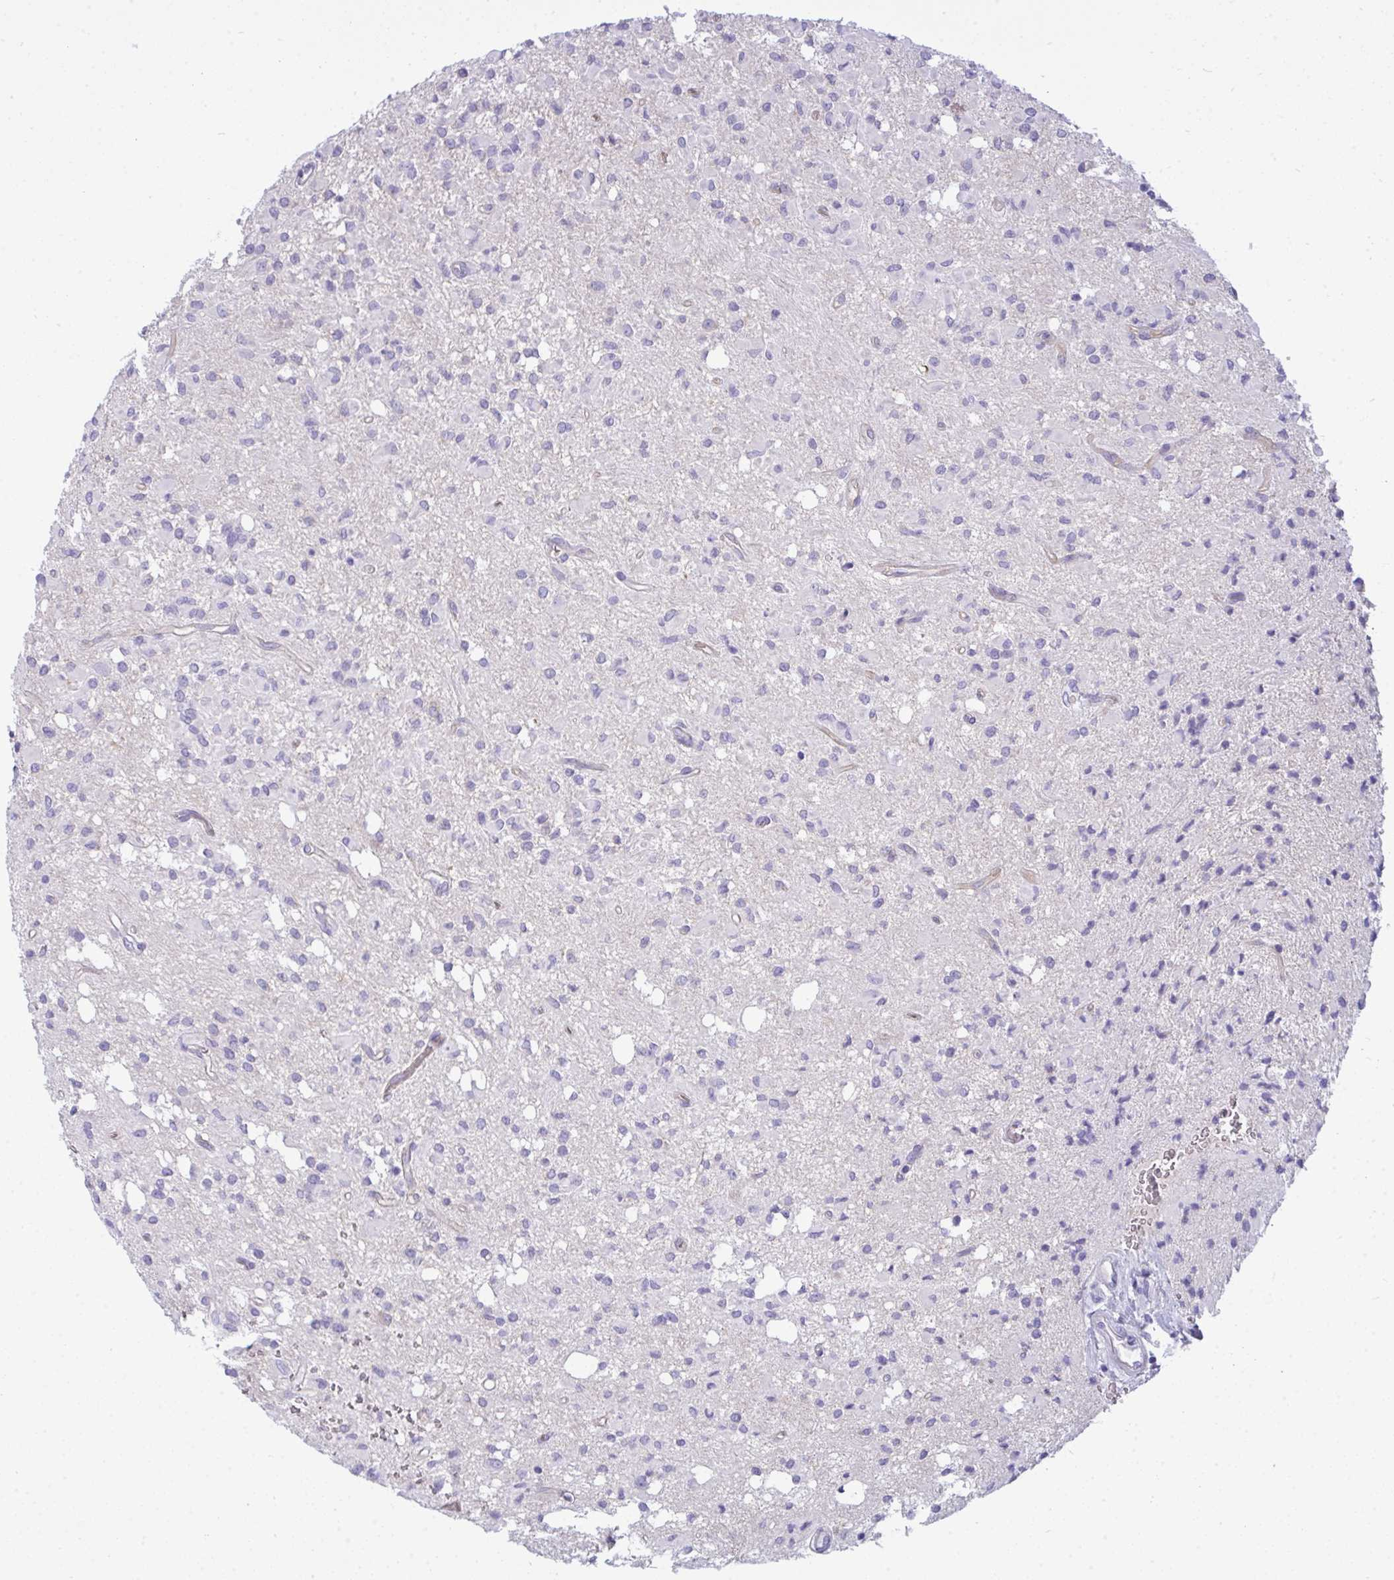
{"staining": {"intensity": "negative", "quantity": "none", "location": "none"}, "tissue": "glioma", "cell_type": "Tumor cells", "image_type": "cancer", "snomed": [{"axis": "morphology", "description": "Glioma, malignant, Low grade"}, {"axis": "topography", "description": "Brain"}], "caption": "A micrograph of human malignant low-grade glioma is negative for staining in tumor cells. The staining is performed using DAB (3,3'-diaminobenzidine) brown chromogen with nuclei counter-stained in using hematoxylin.", "gene": "MYH10", "patient": {"sex": "female", "age": 33}}